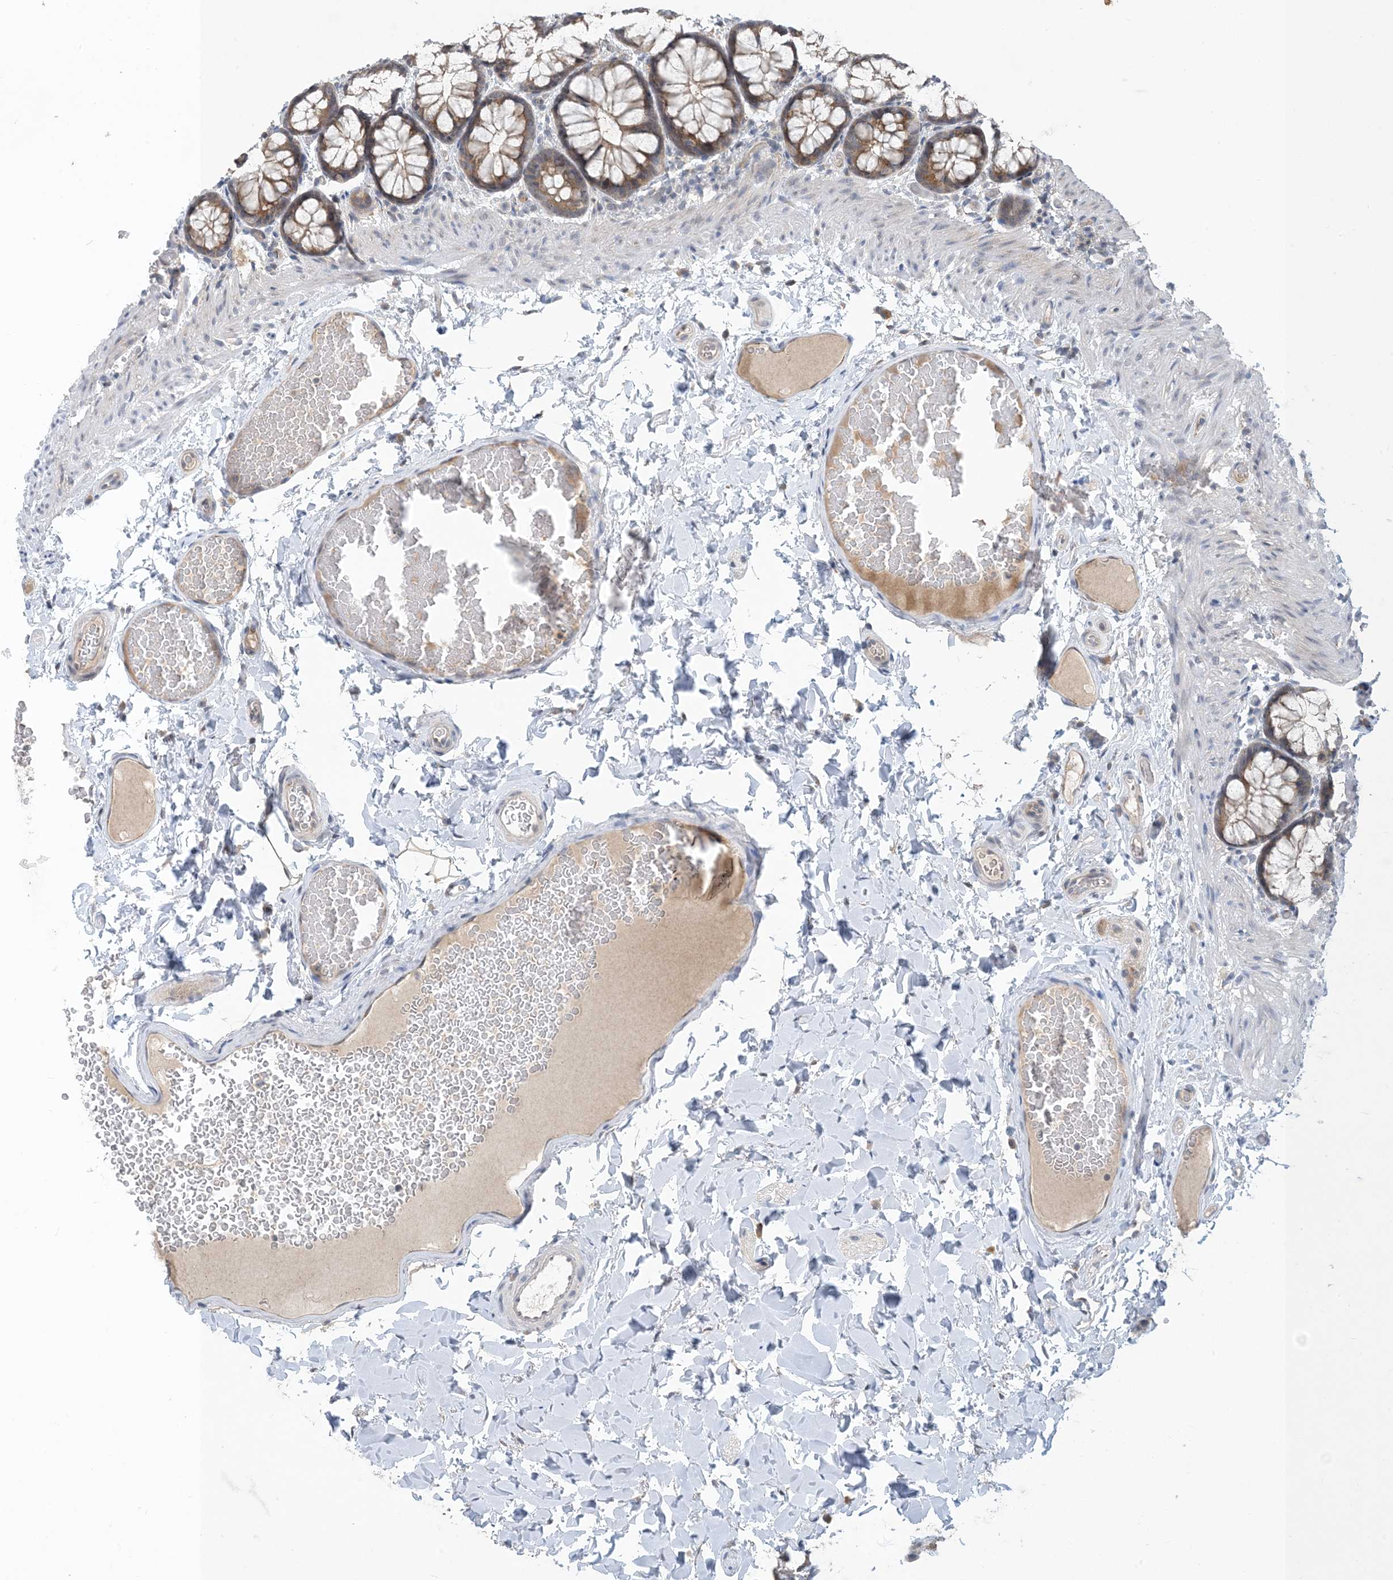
{"staining": {"intensity": "weak", "quantity": "<25%", "location": "cytoplasmic/membranous"}, "tissue": "colon", "cell_type": "Endothelial cells", "image_type": "normal", "snomed": [{"axis": "morphology", "description": "Normal tissue, NOS"}, {"axis": "topography", "description": "Colon"}], "caption": "A high-resolution micrograph shows immunohistochemistry staining of unremarkable colon, which reveals no significant expression in endothelial cells.", "gene": "TINAG", "patient": {"sex": "male", "age": 47}}